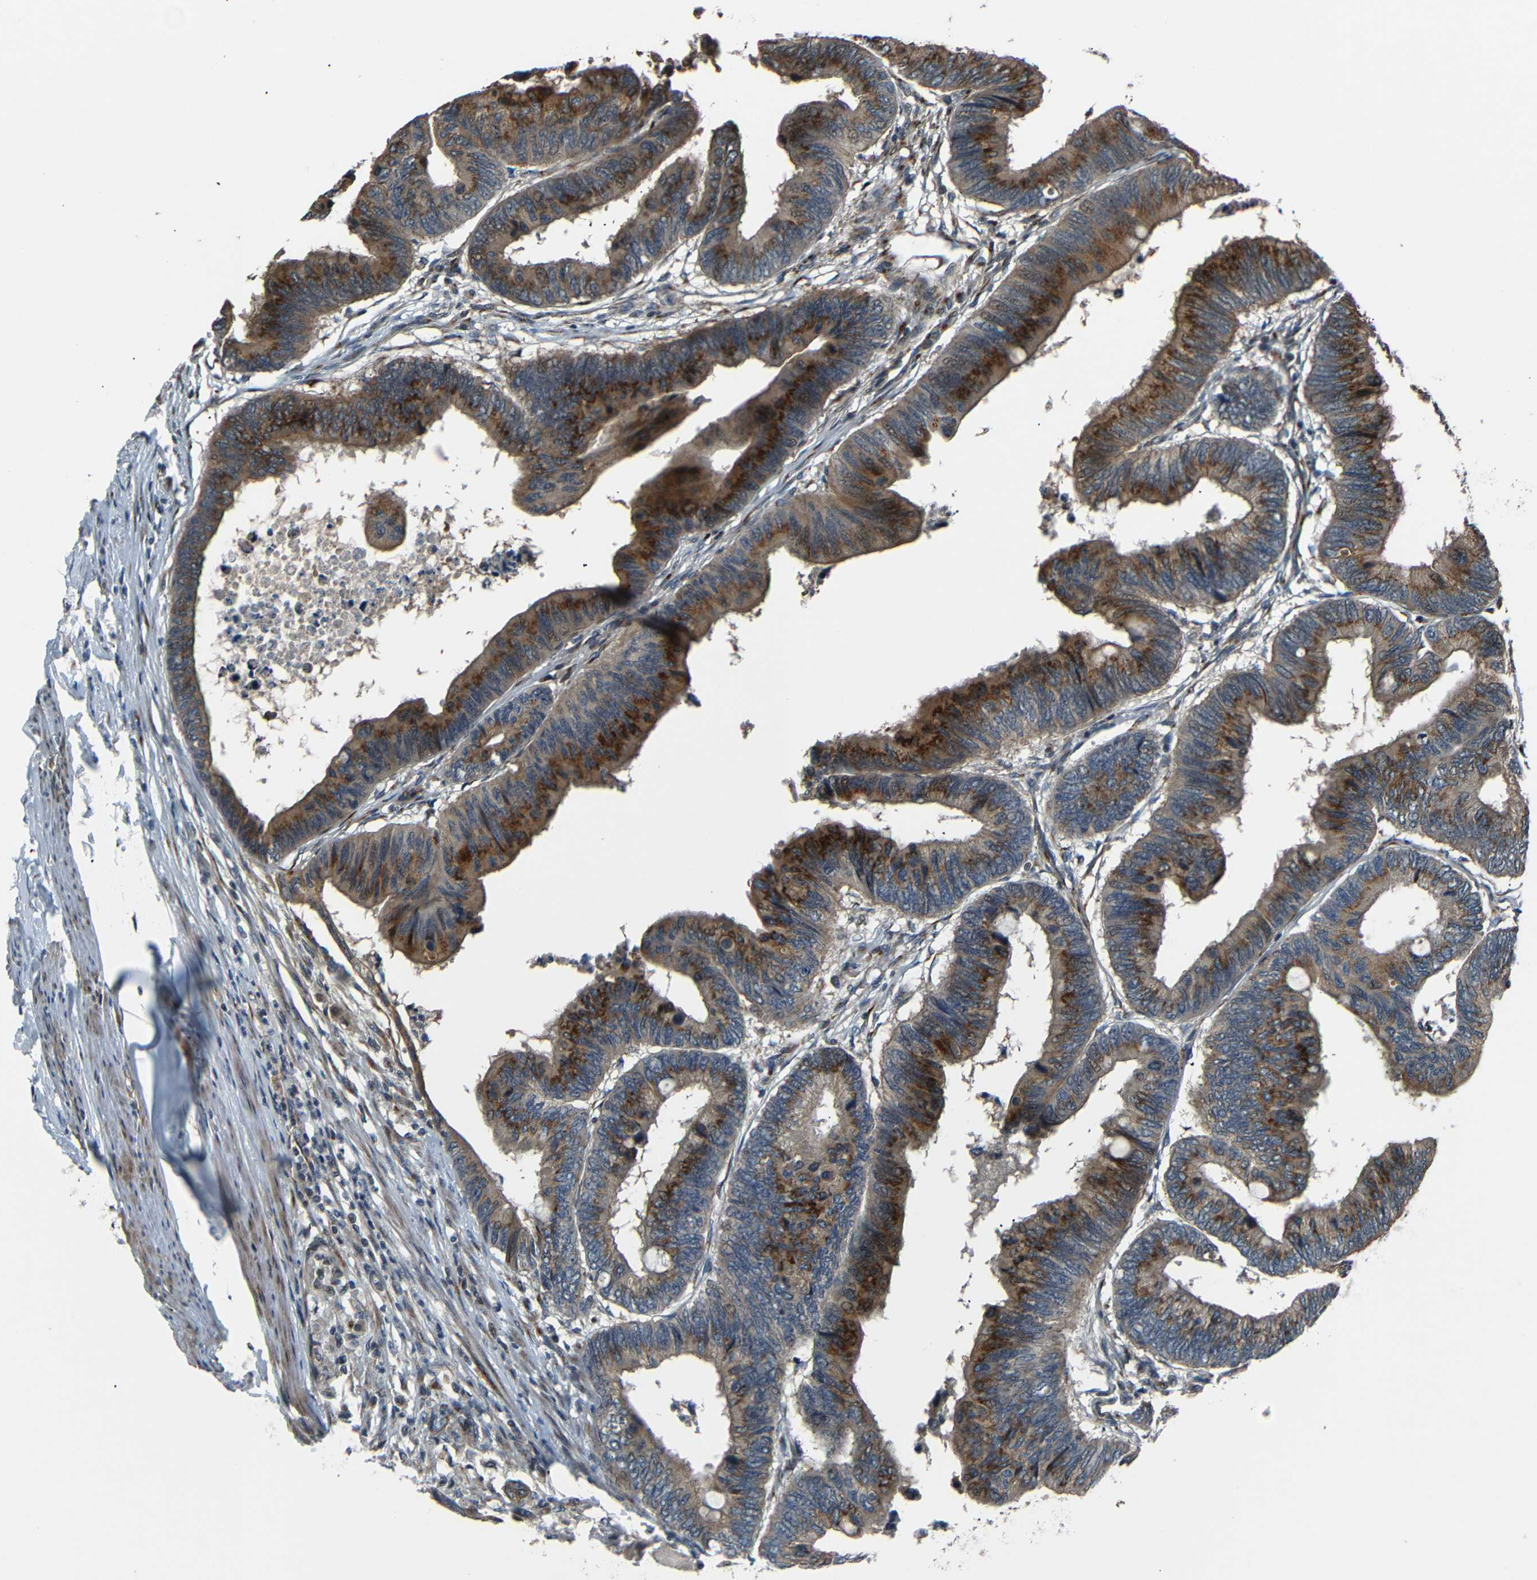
{"staining": {"intensity": "strong", "quantity": ">75%", "location": "cytoplasmic/membranous"}, "tissue": "colorectal cancer", "cell_type": "Tumor cells", "image_type": "cancer", "snomed": [{"axis": "morphology", "description": "Normal tissue, NOS"}, {"axis": "morphology", "description": "Adenocarcinoma, NOS"}, {"axis": "topography", "description": "Rectum"}, {"axis": "topography", "description": "Peripheral nerve tissue"}], "caption": "DAB immunohistochemical staining of human colorectal cancer demonstrates strong cytoplasmic/membranous protein staining in about >75% of tumor cells. Nuclei are stained in blue.", "gene": "AKAP9", "patient": {"sex": "male", "age": 92}}